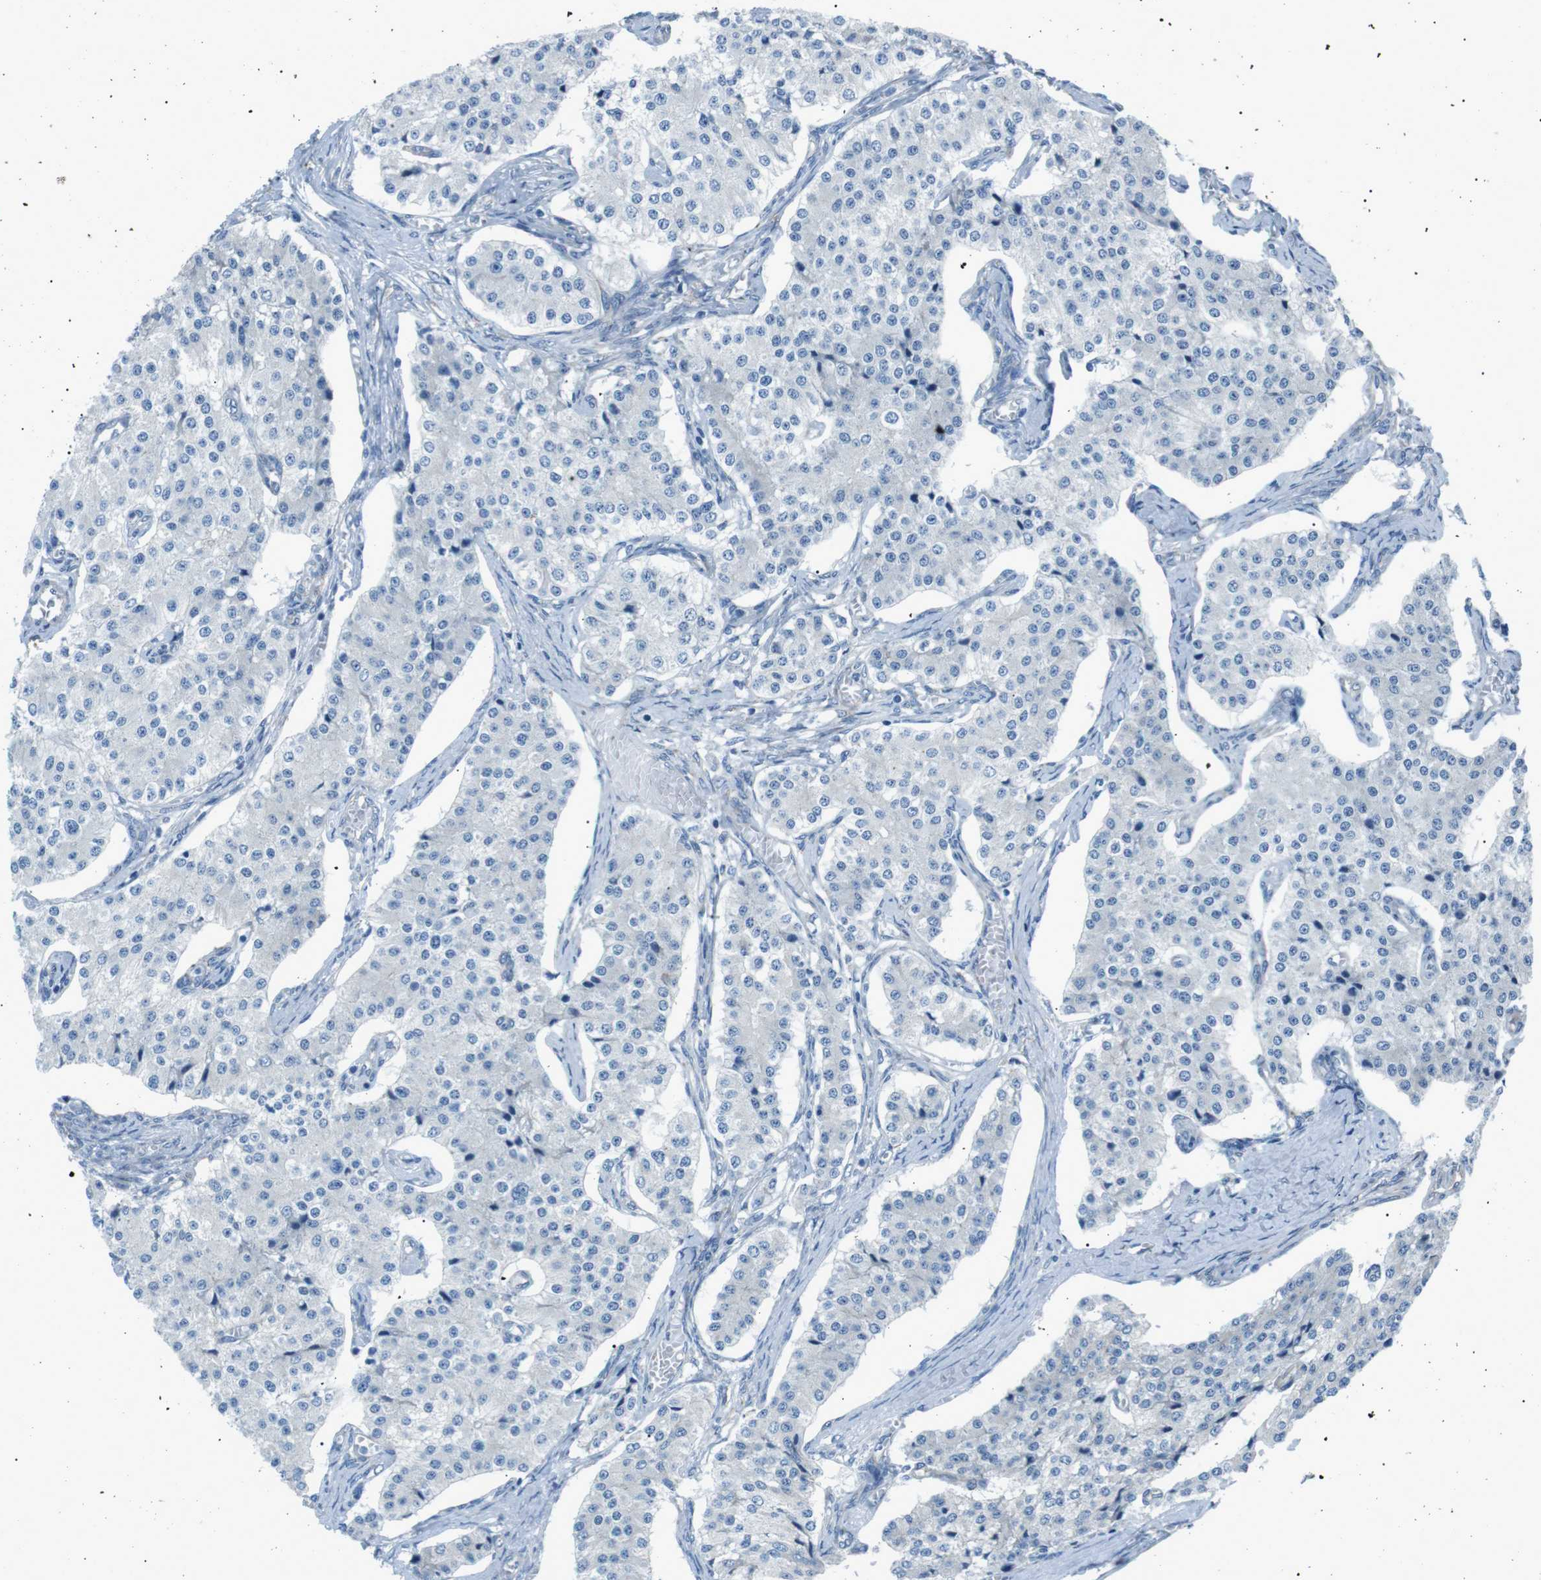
{"staining": {"intensity": "negative", "quantity": "none", "location": "none"}, "tissue": "carcinoid", "cell_type": "Tumor cells", "image_type": "cancer", "snomed": [{"axis": "morphology", "description": "Carcinoid, malignant, NOS"}, {"axis": "topography", "description": "Colon"}], "caption": "Tumor cells show no significant expression in carcinoid (malignant). (DAB (3,3'-diaminobenzidine) immunohistochemistry (IHC), high magnification).", "gene": "MTARC2", "patient": {"sex": "female", "age": 52}}